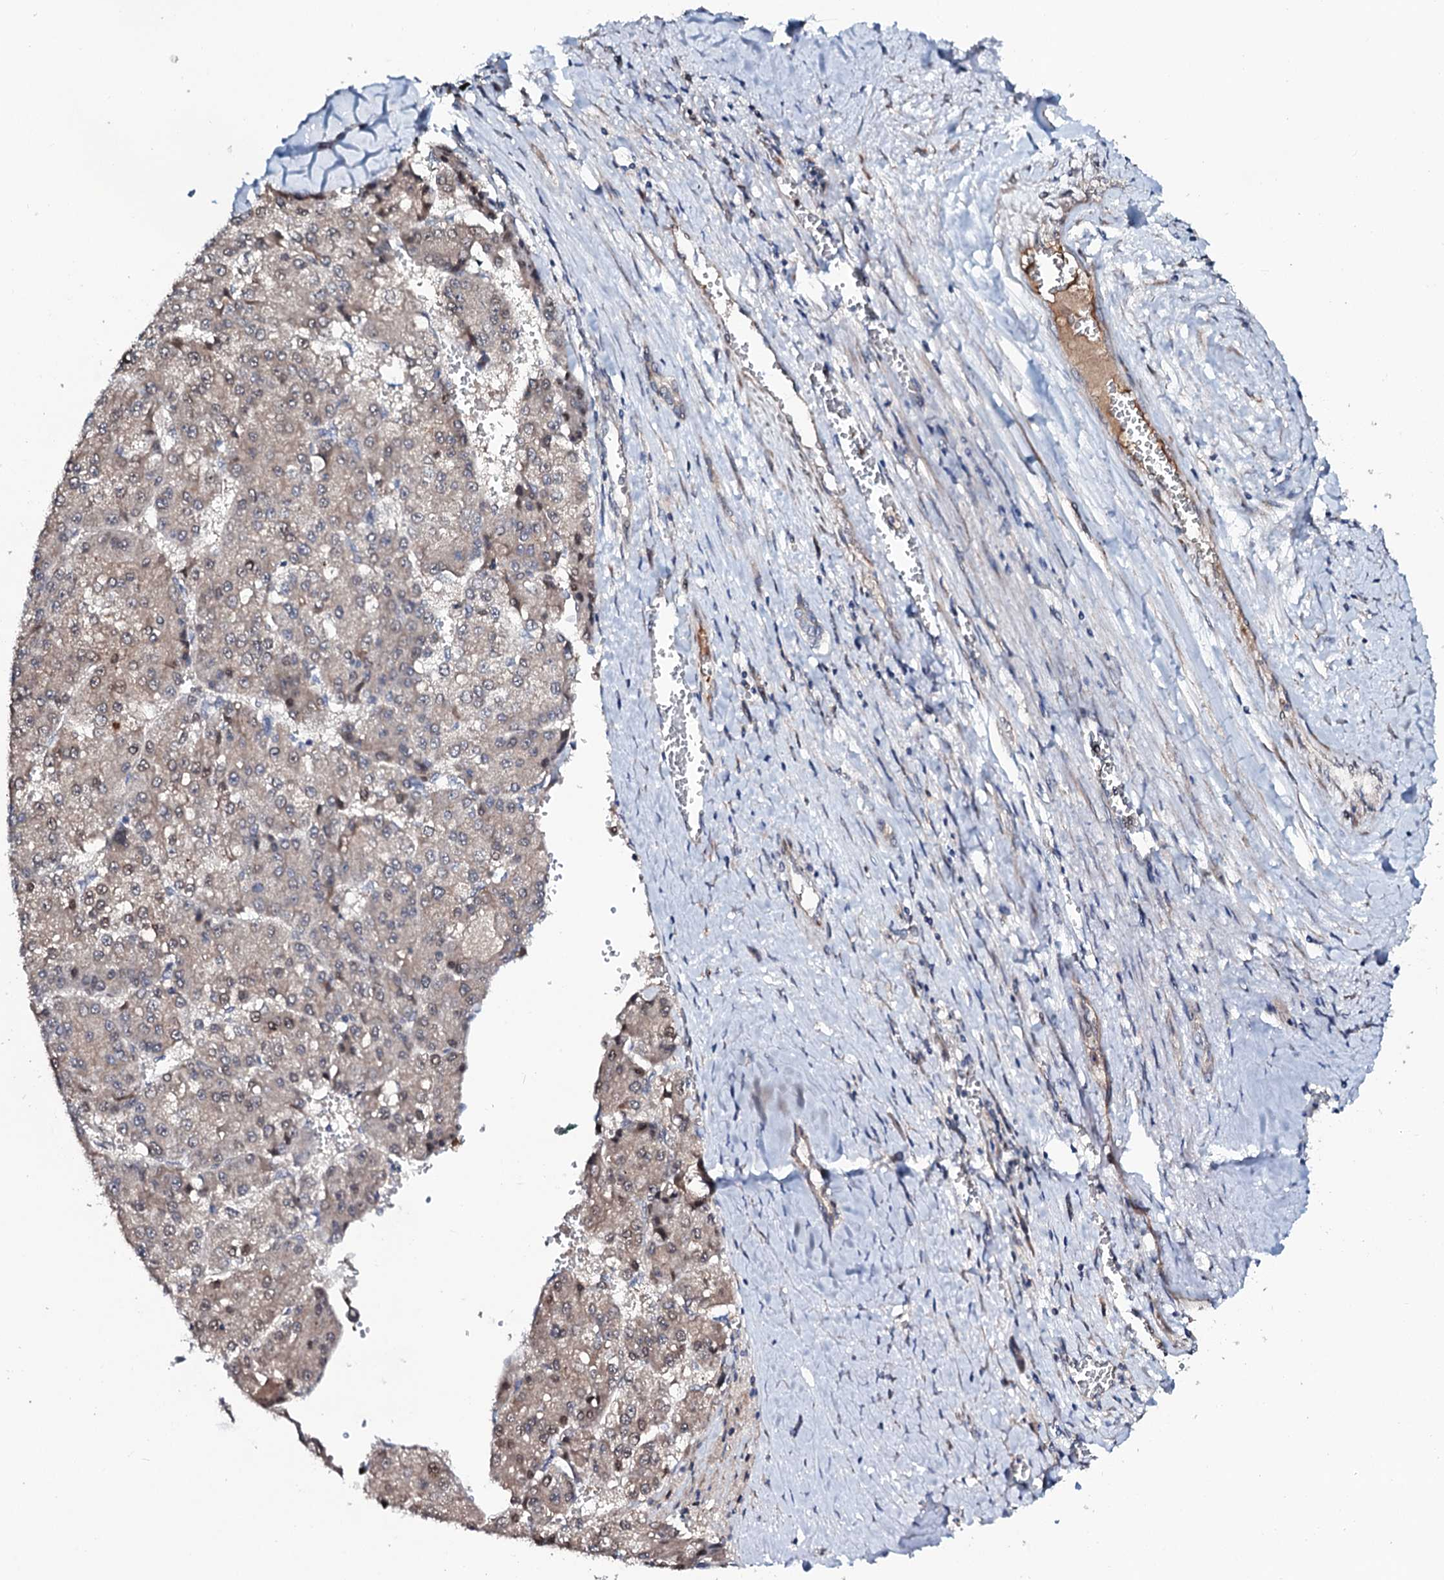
{"staining": {"intensity": "weak", "quantity": "25%-75%", "location": "cytoplasmic/membranous,nuclear"}, "tissue": "liver cancer", "cell_type": "Tumor cells", "image_type": "cancer", "snomed": [{"axis": "morphology", "description": "Carcinoma, Hepatocellular, NOS"}, {"axis": "topography", "description": "Liver"}], "caption": "IHC photomicrograph of liver cancer stained for a protein (brown), which shows low levels of weak cytoplasmic/membranous and nuclear staining in approximately 25%-75% of tumor cells.", "gene": "PPP1R3D", "patient": {"sex": "female", "age": 73}}